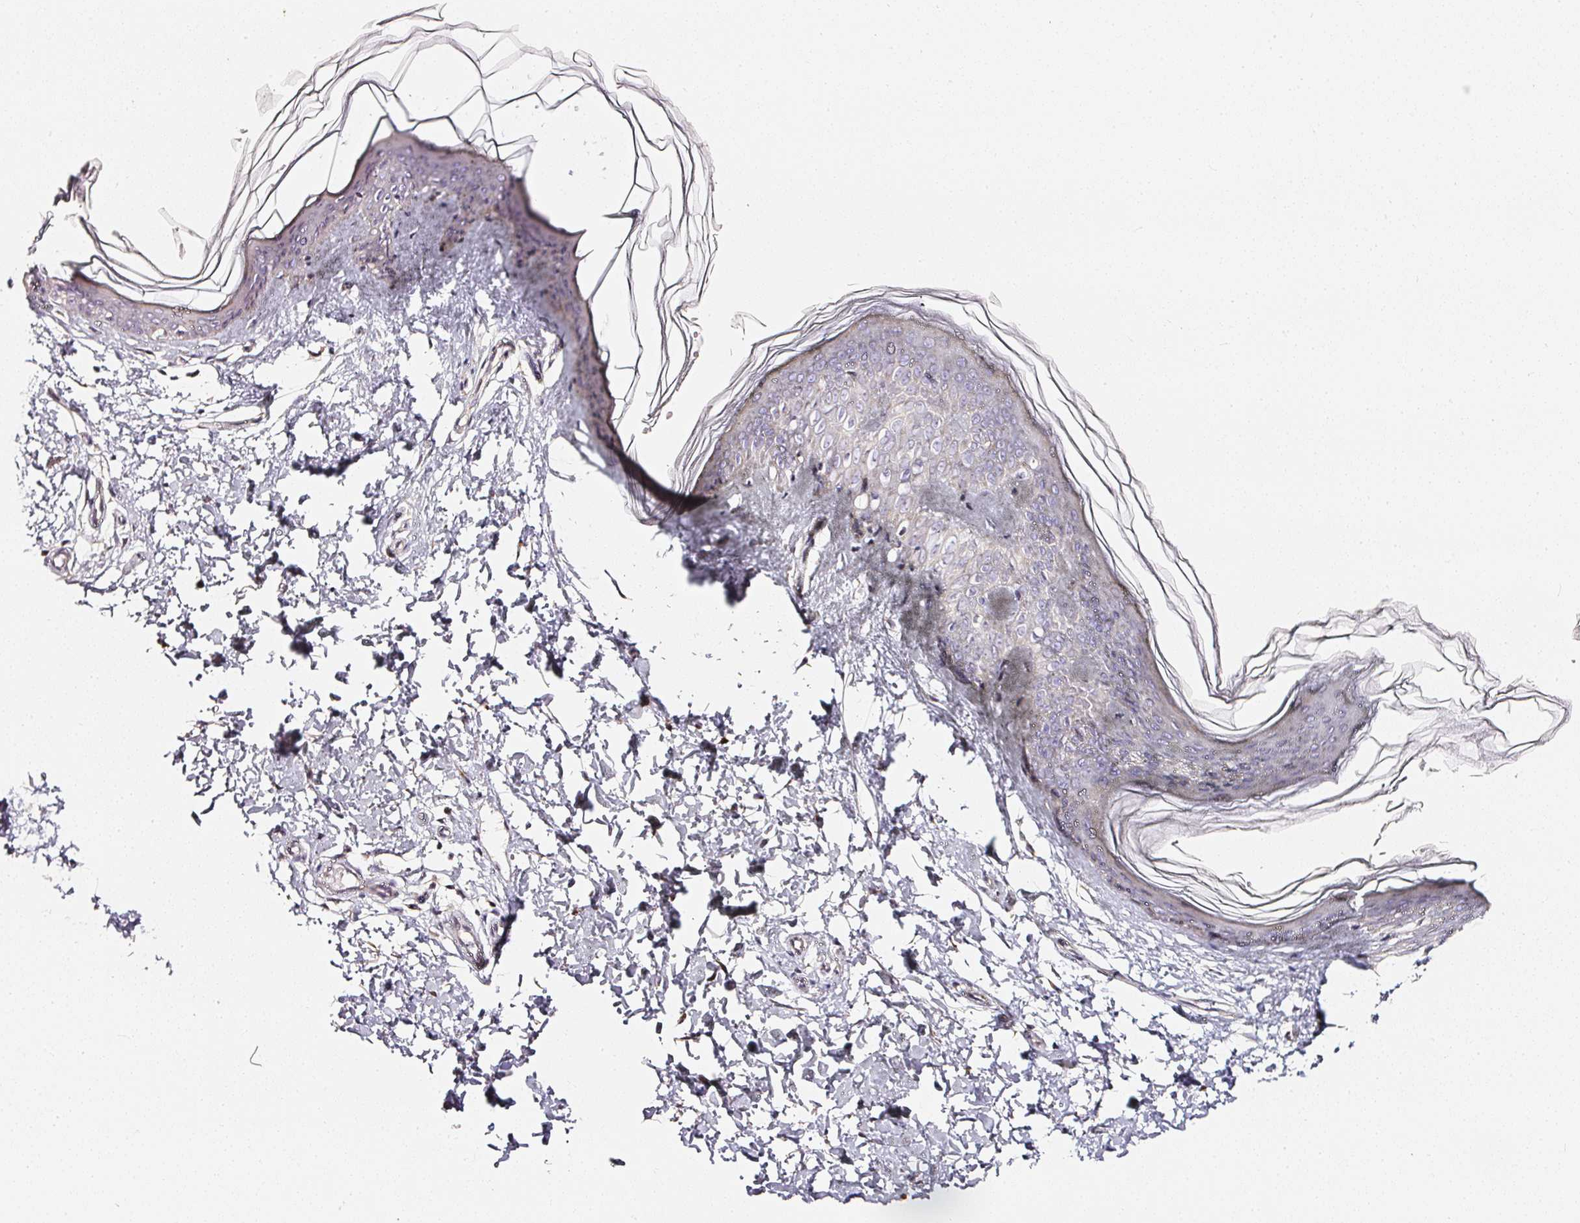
{"staining": {"intensity": "negative", "quantity": "none", "location": "none"}, "tissue": "skin", "cell_type": "Fibroblasts", "image_type": "normal", "snomed": [{"axis": "morphology", "description": "Normal tissue, NOS"}, {"axis": "topography", "description": "Skin"}], "caption": "Fibroblasts show no significant protein staining in normal skin. (DAB (3,3'-diaminobenzidine) IHC visualized using brightfield microscopy, high magnification).", "gene": "NTRK1", "patient": {"sex": "female", "age": 41}}